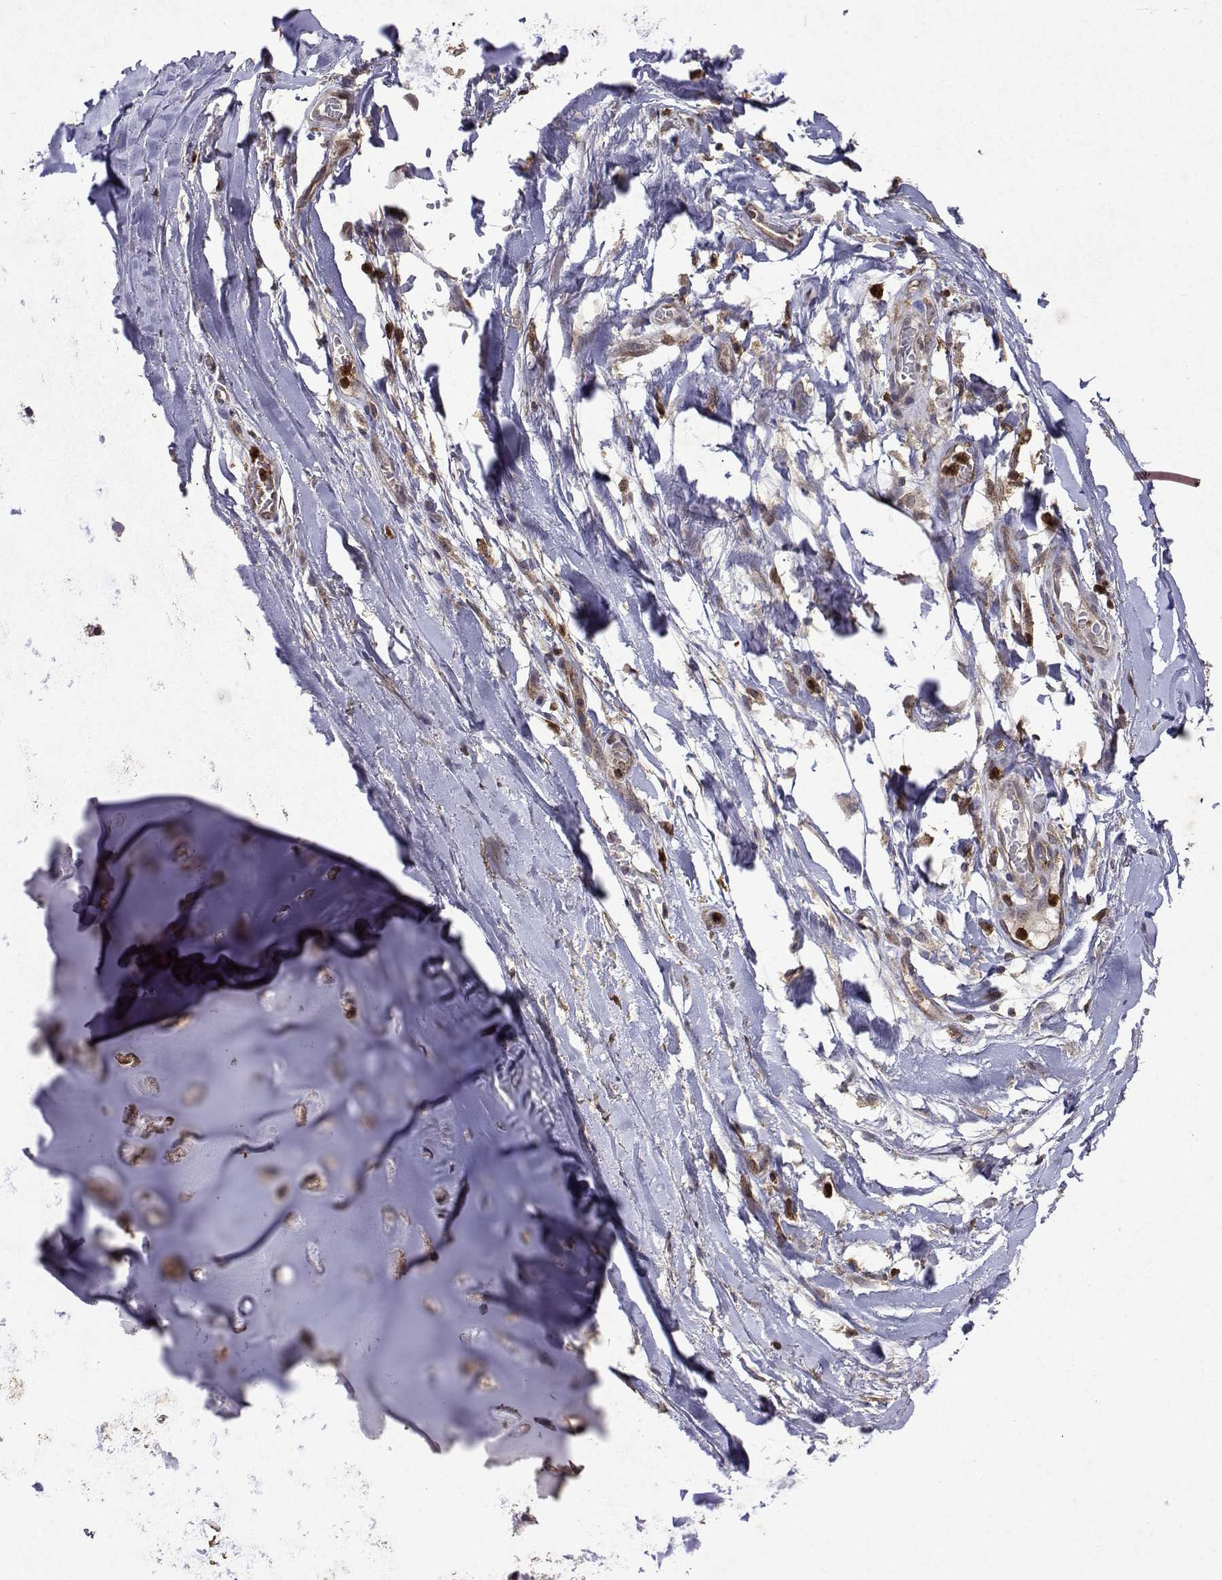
{"staining": {"intensity": "moderate", "quantity": ">75%", "location": "cytoplasmic/membranous"}, "tissue": "soft tissue", "cell_type": "Chondrocytes", "image_type": "normal", "snomed": [{"axis": "morphology", "description": "Normal tissue, NOS"}, {"axis": "topography", "description": "Cartilage tissue"}, {"axis": "topography", "description": "Nasopharynx"}, {"axis": "topography", "description": "Thyroid gland"}], "caption": "Protein analysis of benign soft tissue displays moderate cytoplasmic/membranous staining in approximately >75% of chondrocytes. The protein of interest is stained brown, and the nuclei are stained in blue (DAB (3,3'-diaminobenzidine) IHC with brightfield microscopy, high magnification).", "gene": "APAF1", "patient": {"sex": "male", "age": 63}}